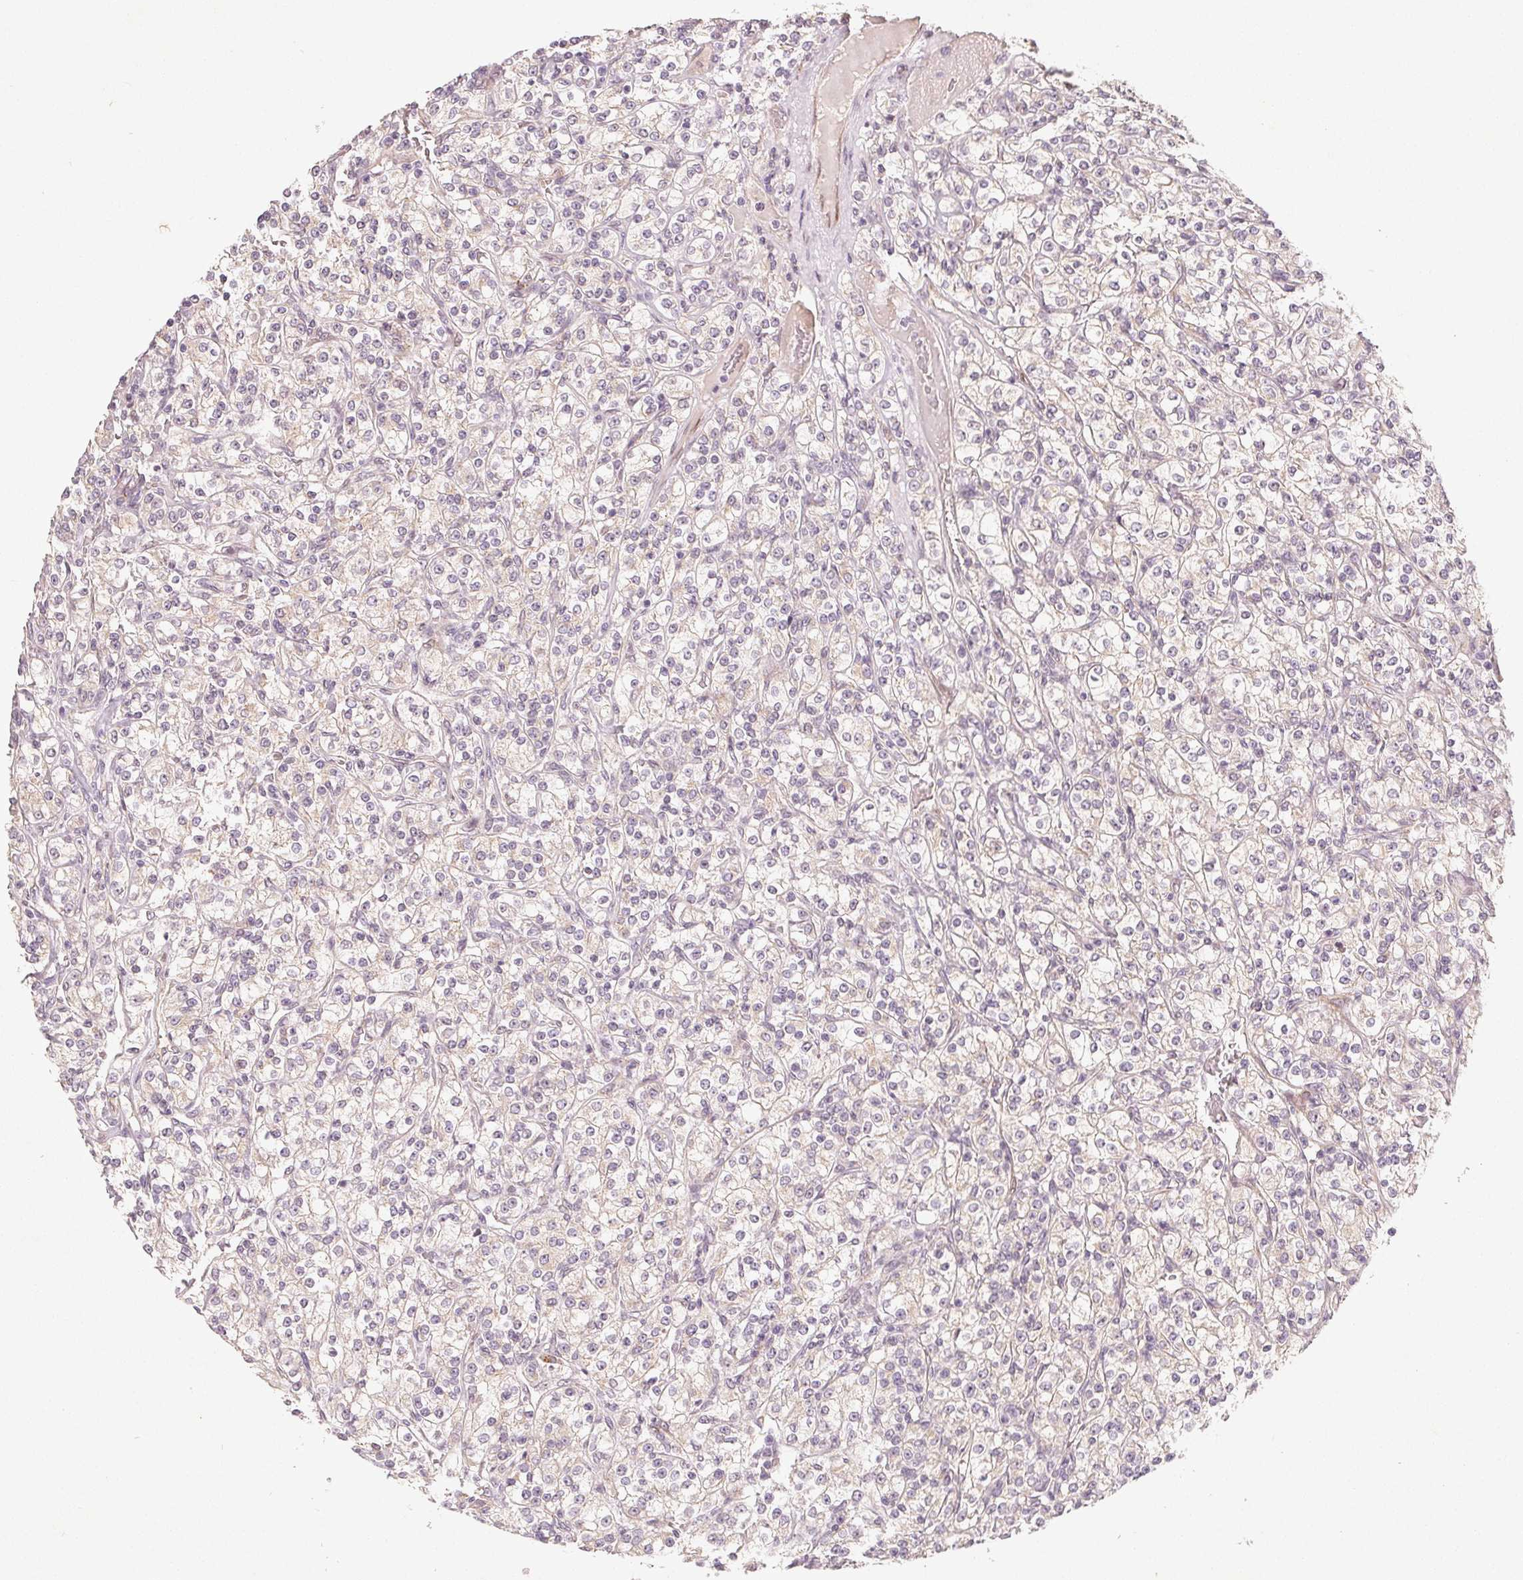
{"staining": {"intensity": "negative", "quantity": "none", "location": "none"}, "tissue": "renal cancer", "cell_type": "Tumor cells", "image_type": "cancer", "snomed": [{"axis": "morphology", "description": "Adenocarcinoma, NOS"}, {"axis": "topography", "description": "Kidney"}], "caption": "DAB (3,3'-diaminobenzidine) immunohistochemical staining of renal adenocarcinoma exhibits no significant expression in tumor cells.", "gene": "TMSB15B", "patient": {"sex": "male", "age": 77}}